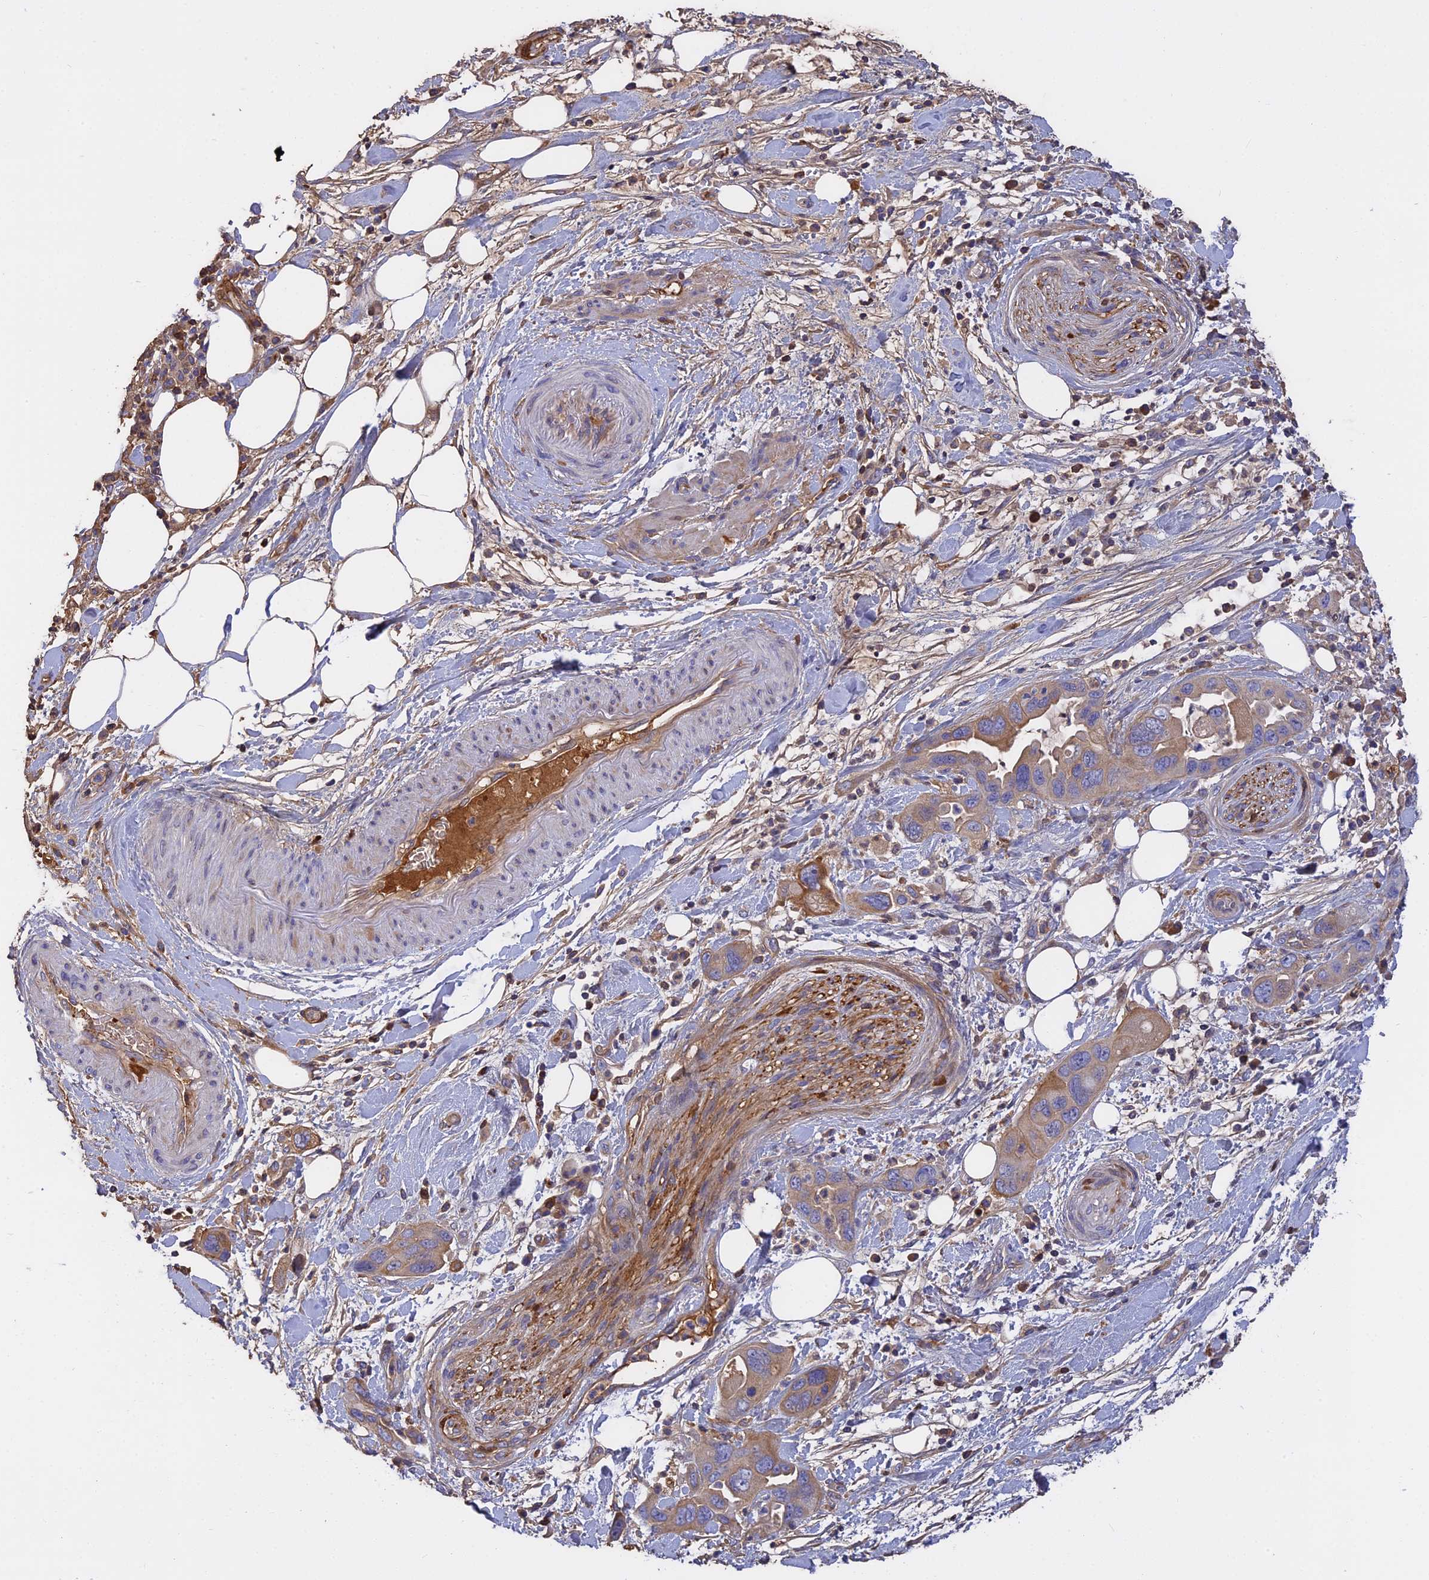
{"staining": {"intensity": "moderate", "quantity": ">75%", "location": "cytoplasmic/membranous"}, "tissue": "pancreatic cancer", "cell_type": "Tumor cells", "image_type": "cancer", "snomed": [{"axis": "morphology", "description": "Adenocarcinoma, NOS"}, {"axis": "topography", "description": "Pancreas"}], "caption": "Adenocarcinoma (pancreatic) tissue demonstrates moderate cytoplasmic/membranous expression in approximately >75% of tumor cells, visualized by immunohistochemistry.", "gene": "PZP", "patient": {"sex": "female", "age": 71}}